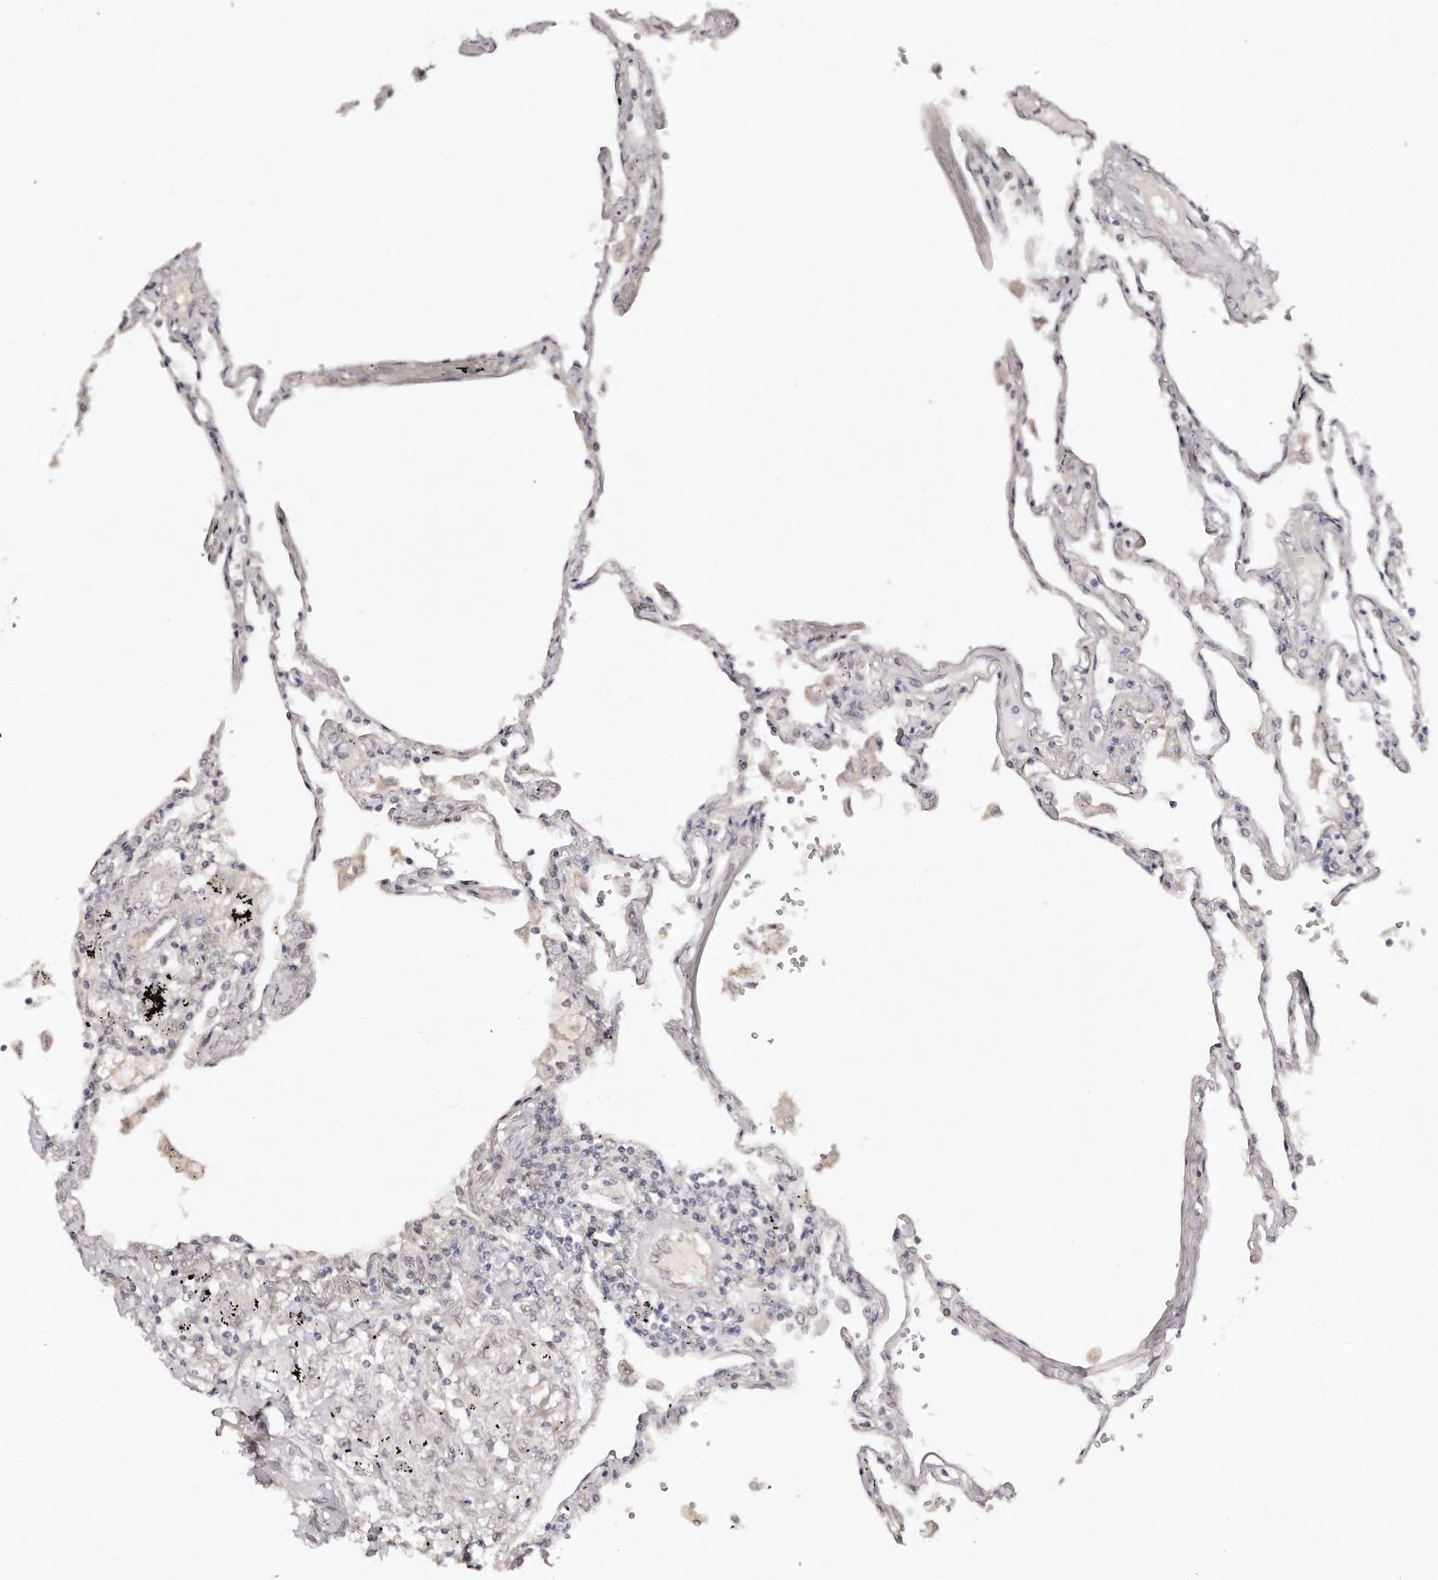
{"staining": {"intensity": "negative", "quantity": "none", "location": "none"}, "tissue": "lung", "cell_type": "Alveolar cells", "image_type": "normal", "snomed": [{"axis": "morphology", "description": "Normal tissue, NOS"}, {"axis": "topography", "description": "Lung"}], "caption": "Human lung stained for a protein using immunohistochemistry exhibits no expression in alveolar cells.", "gene": "SOX4", "patient": {"sex": "female", "age": 67}}